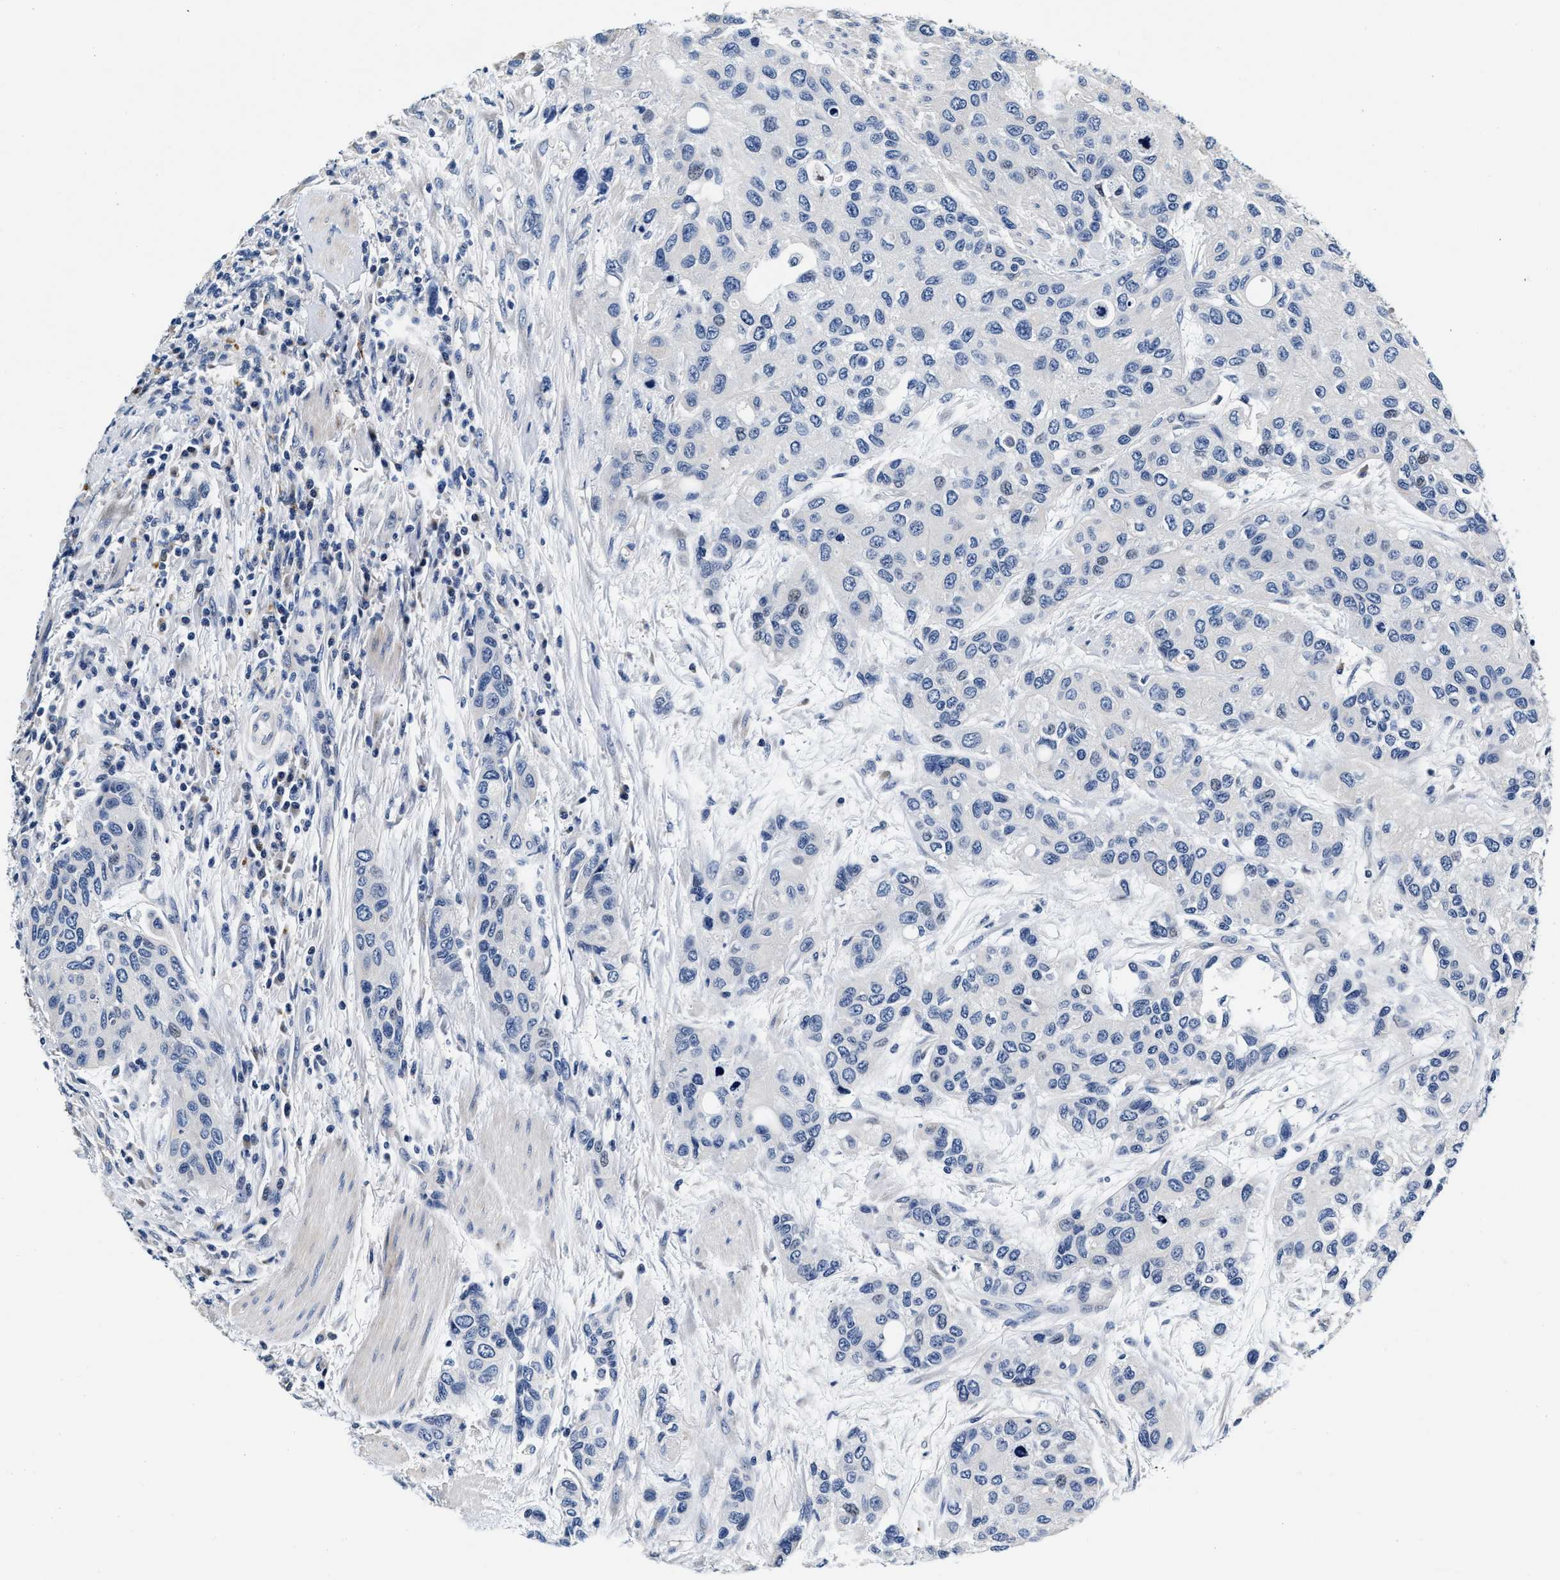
{"staining": {"intensity": "negative", "quantity": "none", "location": "none"}, "tissue": "urothelial cancer", "cell_type": "Tumor cells", "image_type": "cancer", "snomed": [{"axis": "morphology", "description": "Urothelial carcinoma, High grade"}, {"axis": "topography", "description": "Urinary bladder"}], "caption": "Human high-grade urothelial carcinoma stained for a protein using immunohistochemistry displays no expression in tumor cells.", "gene": "ABCG8", "patient": {"sex": "female", "age": 56}}